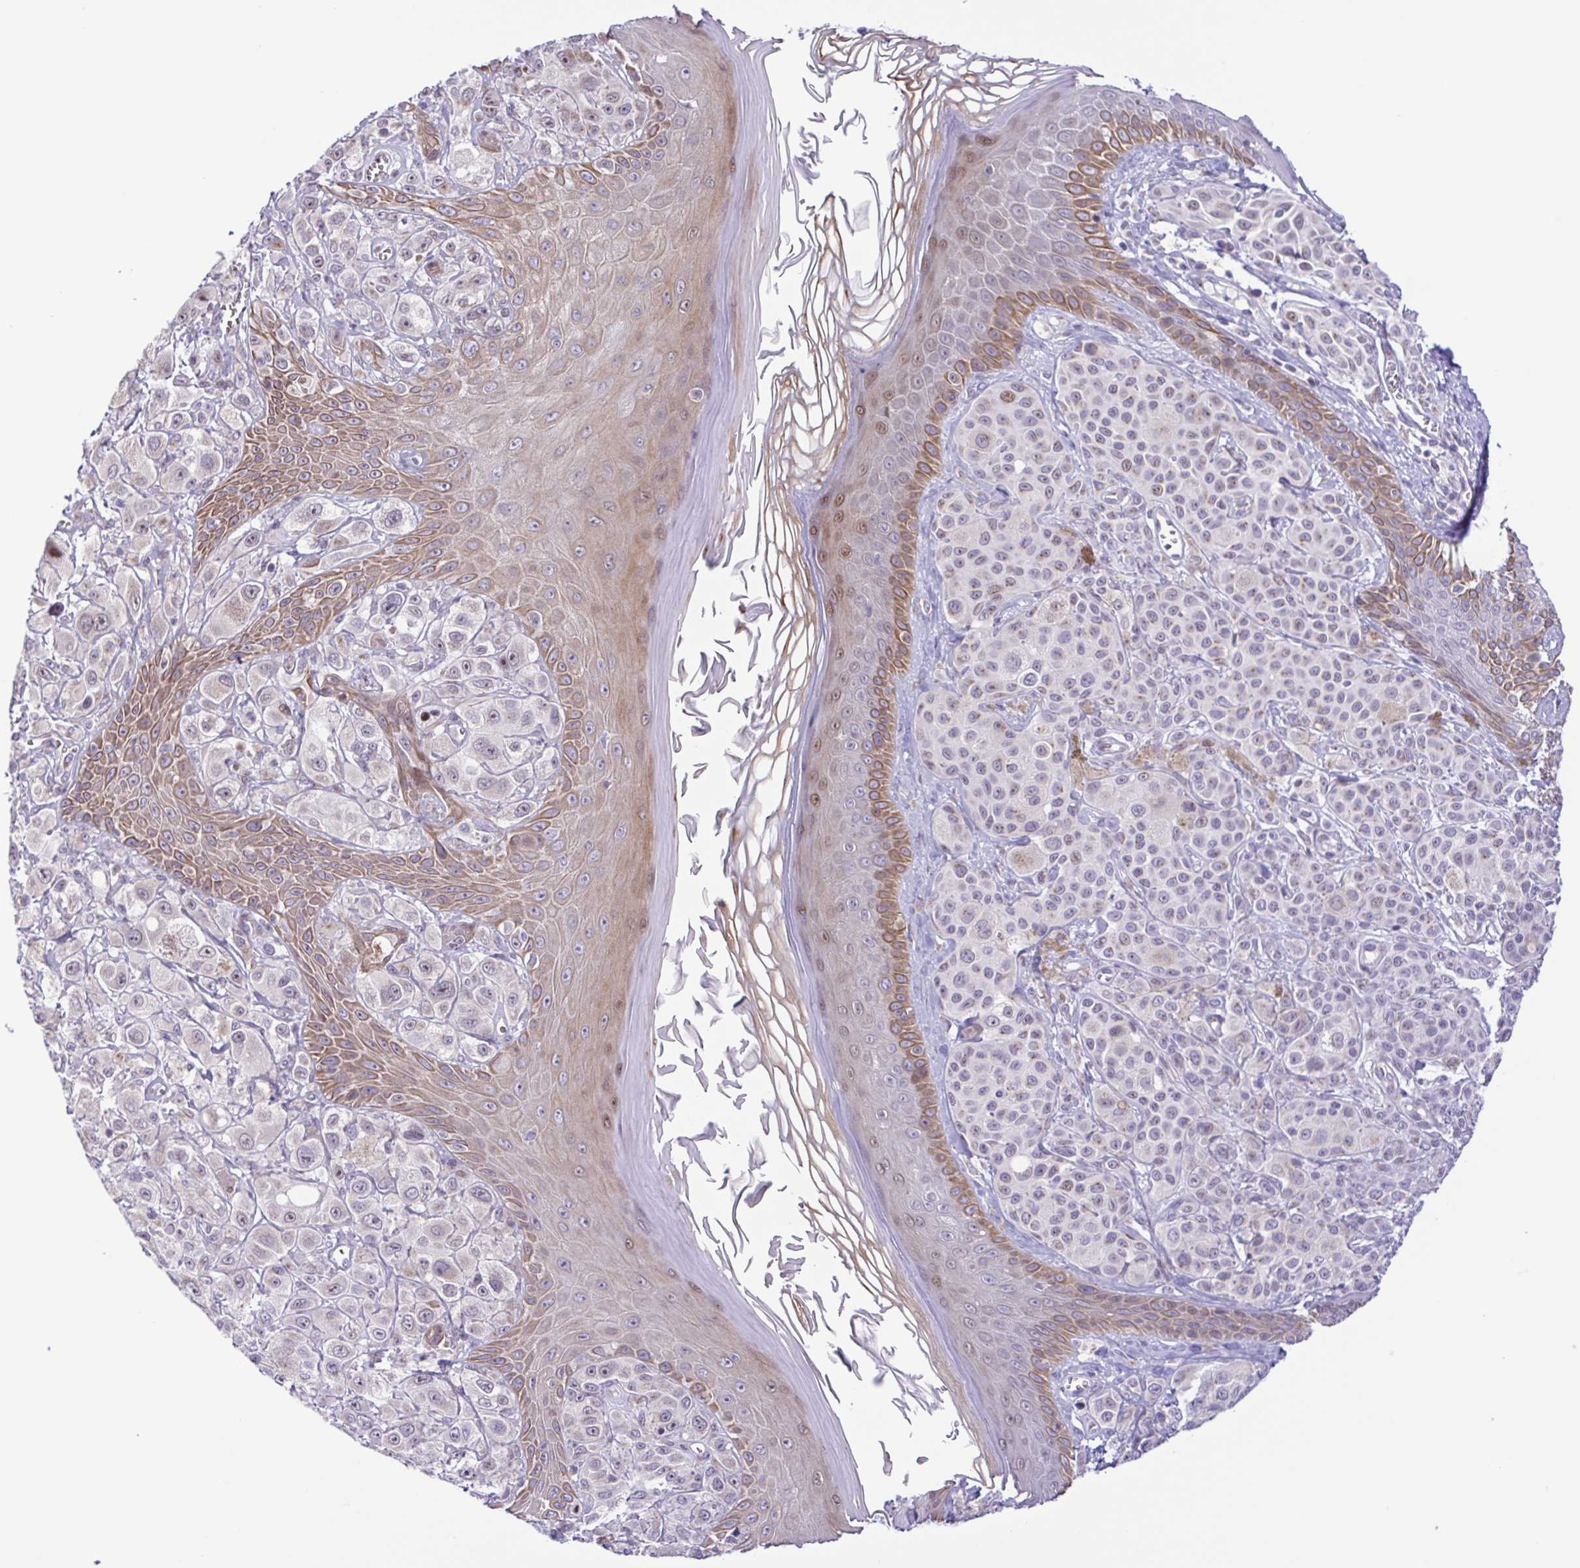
{"staining": {"intensity": "weak", "quantity": "<25%", "location": "nuclear"}, "tissue": "melanoma", "cell_type": "Tumor cells", "image_type": "cancer", "snomed": [{"axis": "morphology", "description": "Malignant melanoma, NOS"}, {"axis": "topography", "description": "Skin"}], "caption": "The photomicrograph displays no staining of tumor cells in melanoma.", "gene": "TGM3", "patient": {"sex": "male", "age": 67}}